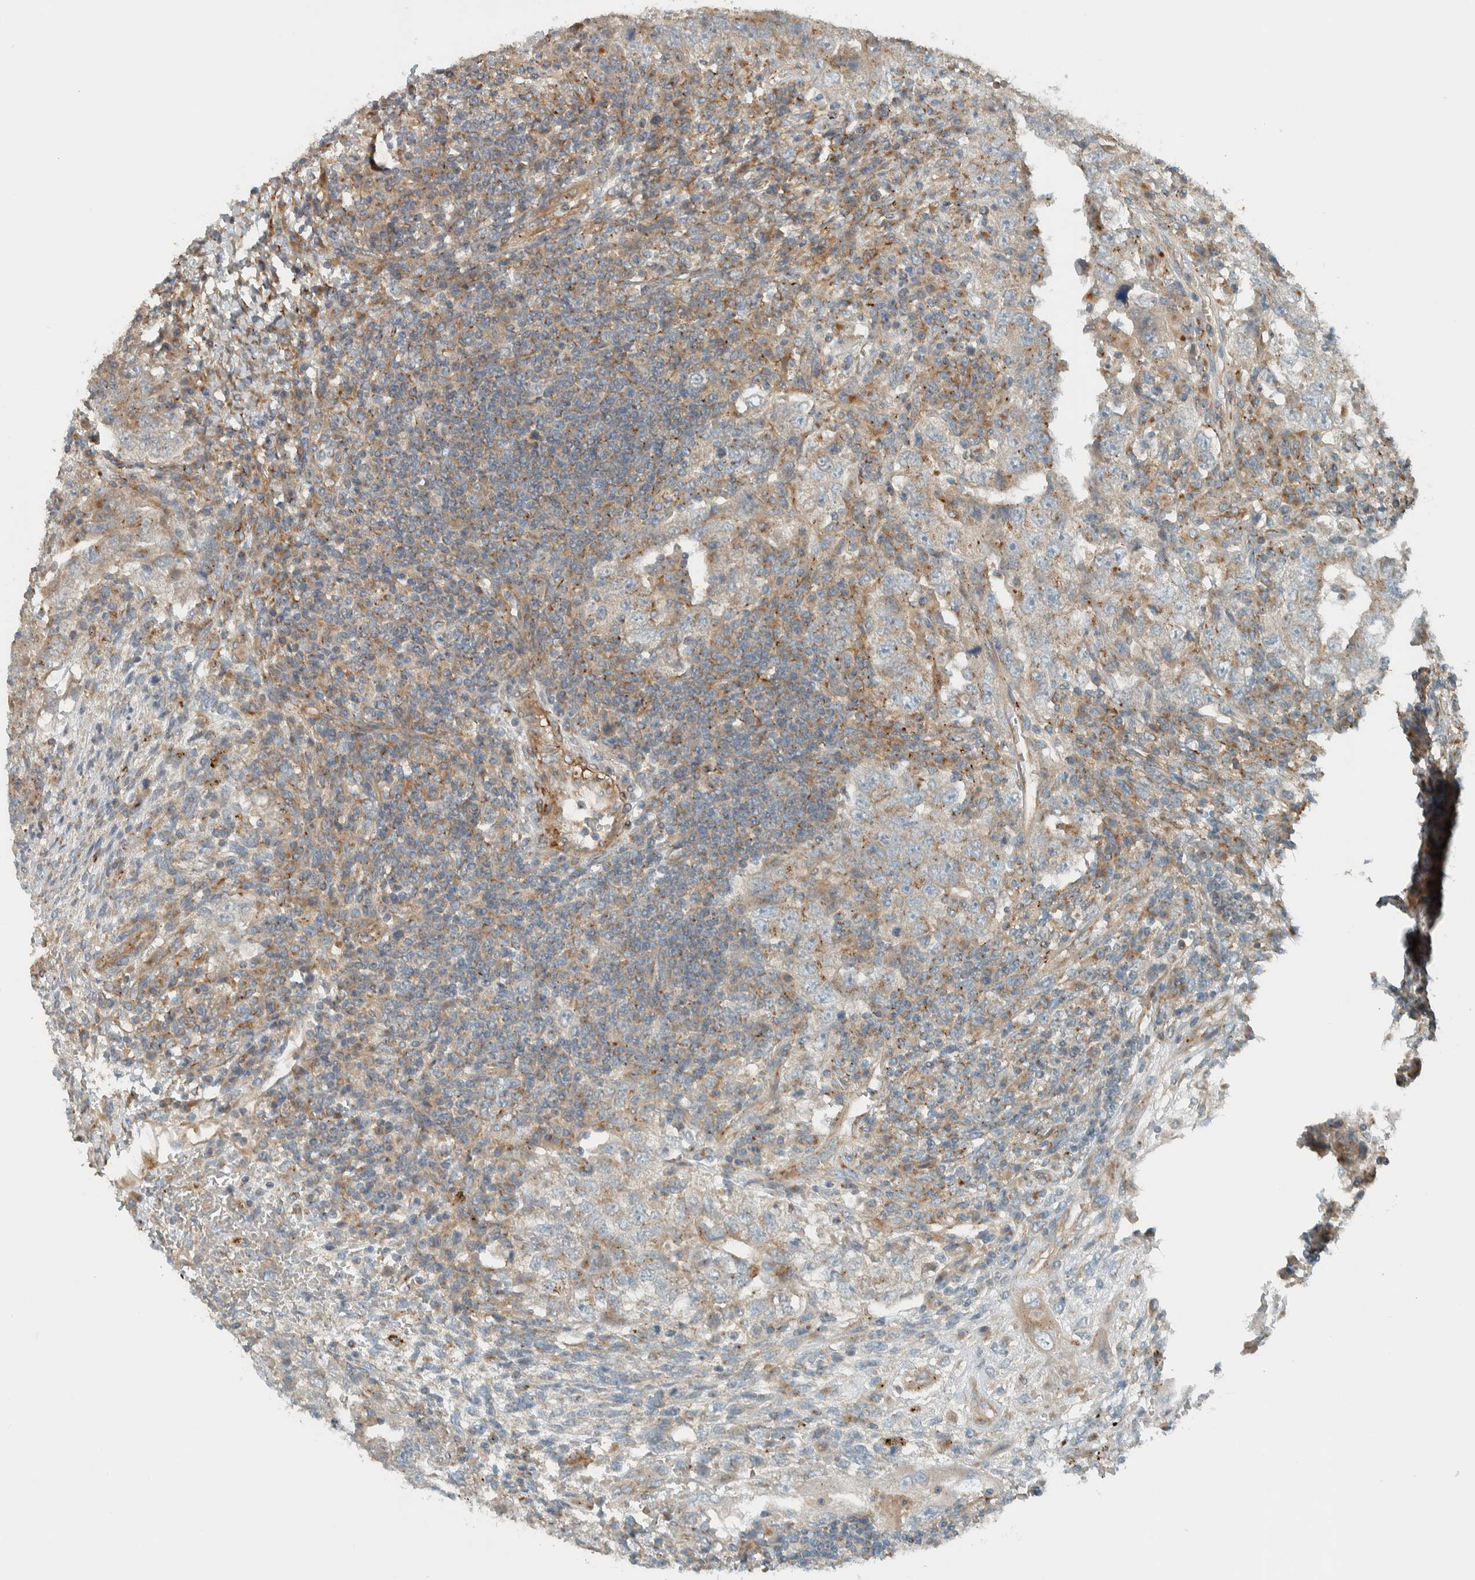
{"staining": {"intensity": "negative", "quantity": "none", "location": "none"}, "tissue": "testis cancer", "cell_type": "Tumor cells", "image_type": "cancer", "snomed": [{"axis": "morphology", "description": "Carcinoma, Embryonal, NOS"}, {"axis": "topography", "description": "Testis"}], "caption": "DAB immunohistochemical staining of testis embryonal carcinoma displays no significant staining in tumor cells.", "gene": "EXOC7", "patient": {"sex": "male", "age": 26}}